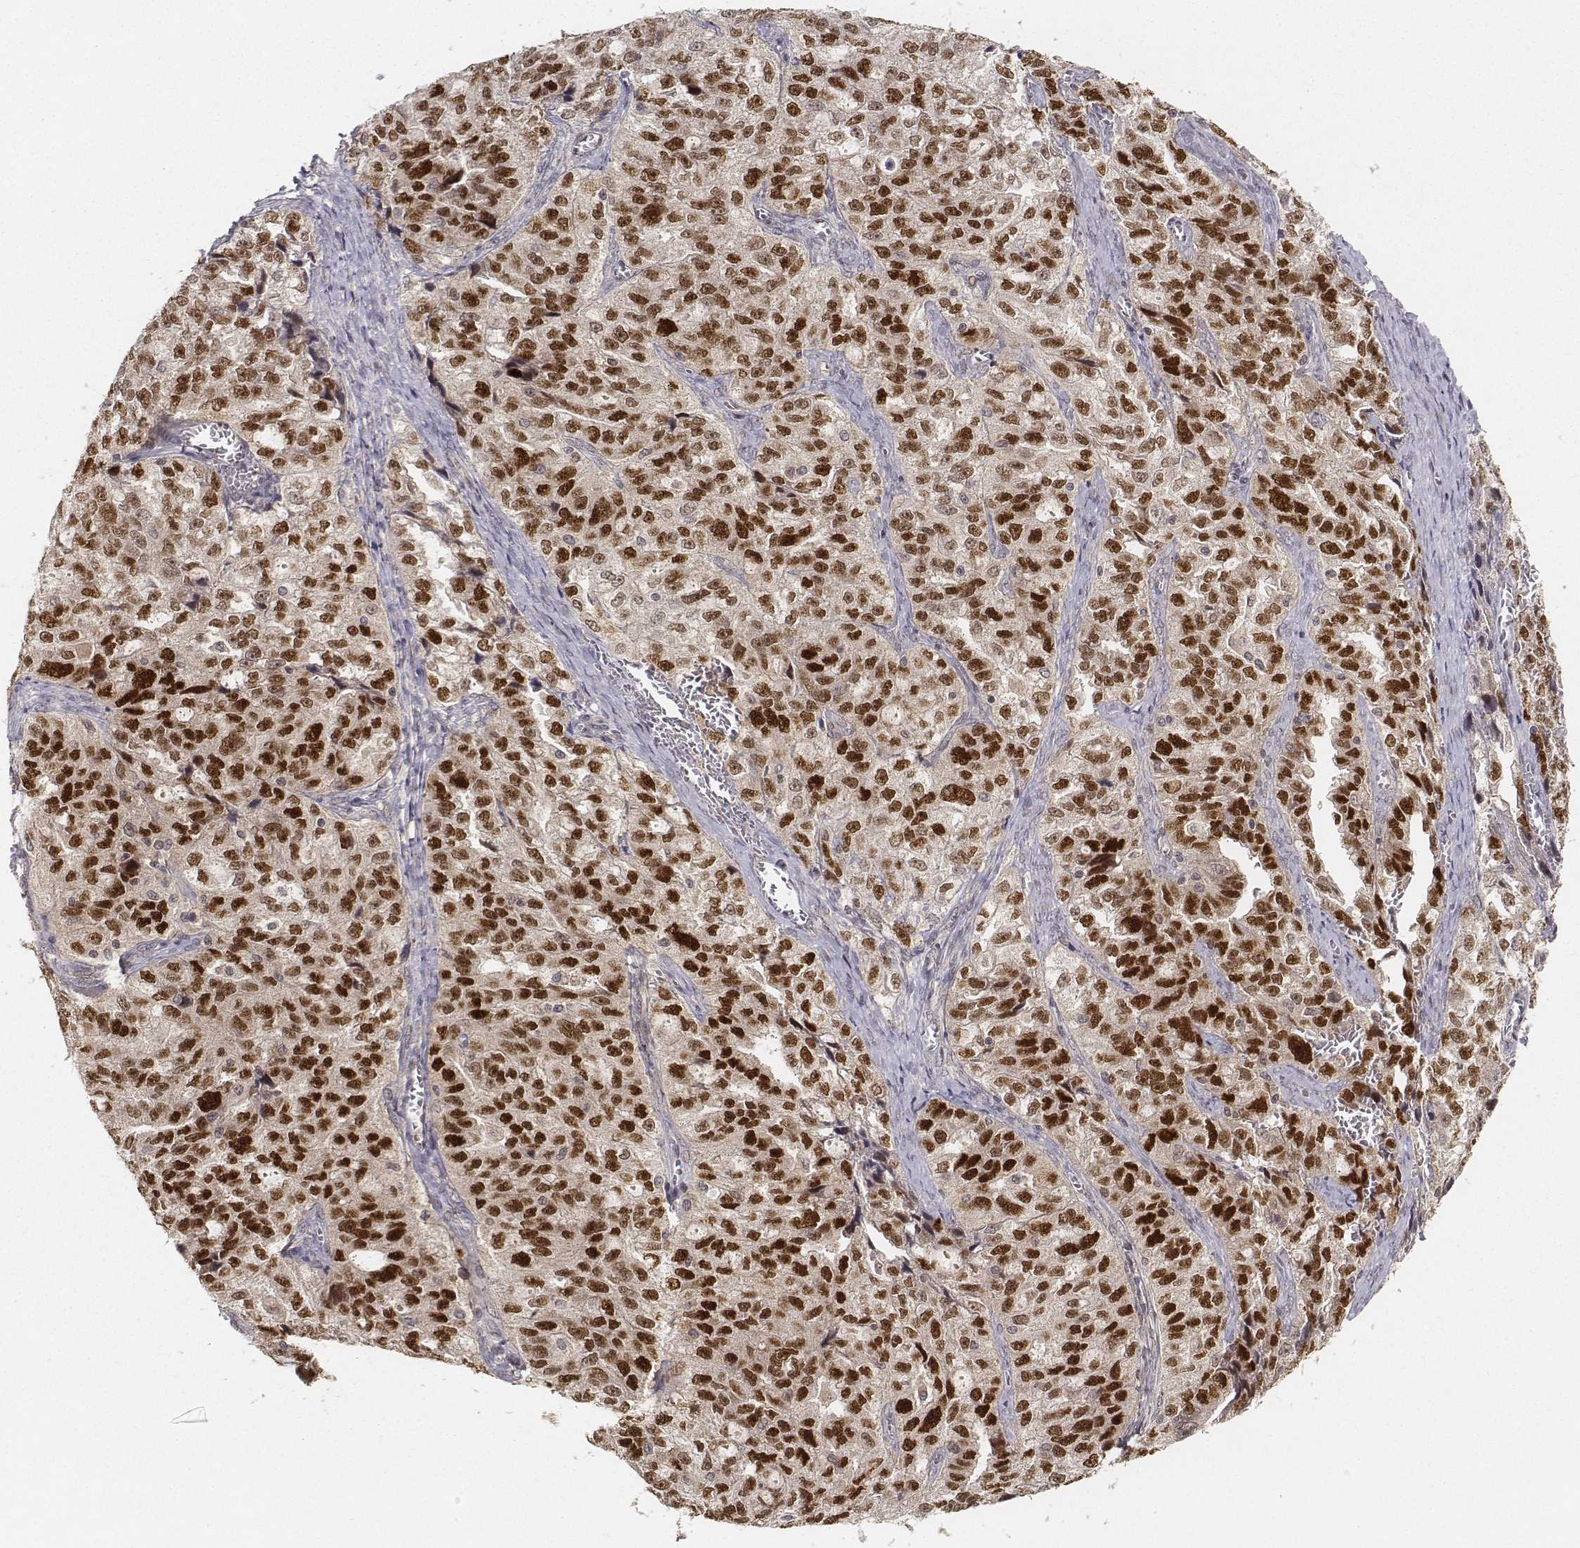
{"staining": {"intensity": "strong", "quantity": ">75%", "location": "nuclear"}, "tissue": "ovarian cancer", "cell_type": "Tumor cells", "image_type": "cancer", "snomed": [{"axis": "morphology", "description": "Cystadenocarcinoma, serous, NOS"}, {"axis": "topography", "description": "Ovary"}], "caption": "This histopathology image exhibits immunohistochemistry (IHC) staining of human ovarian serous cystadenocarcinoma, with high strong nuclear staining in approximately >75% of tumor cells.", "gene": "FANCD2", "patient": {"sex": "female", "age": 51}}